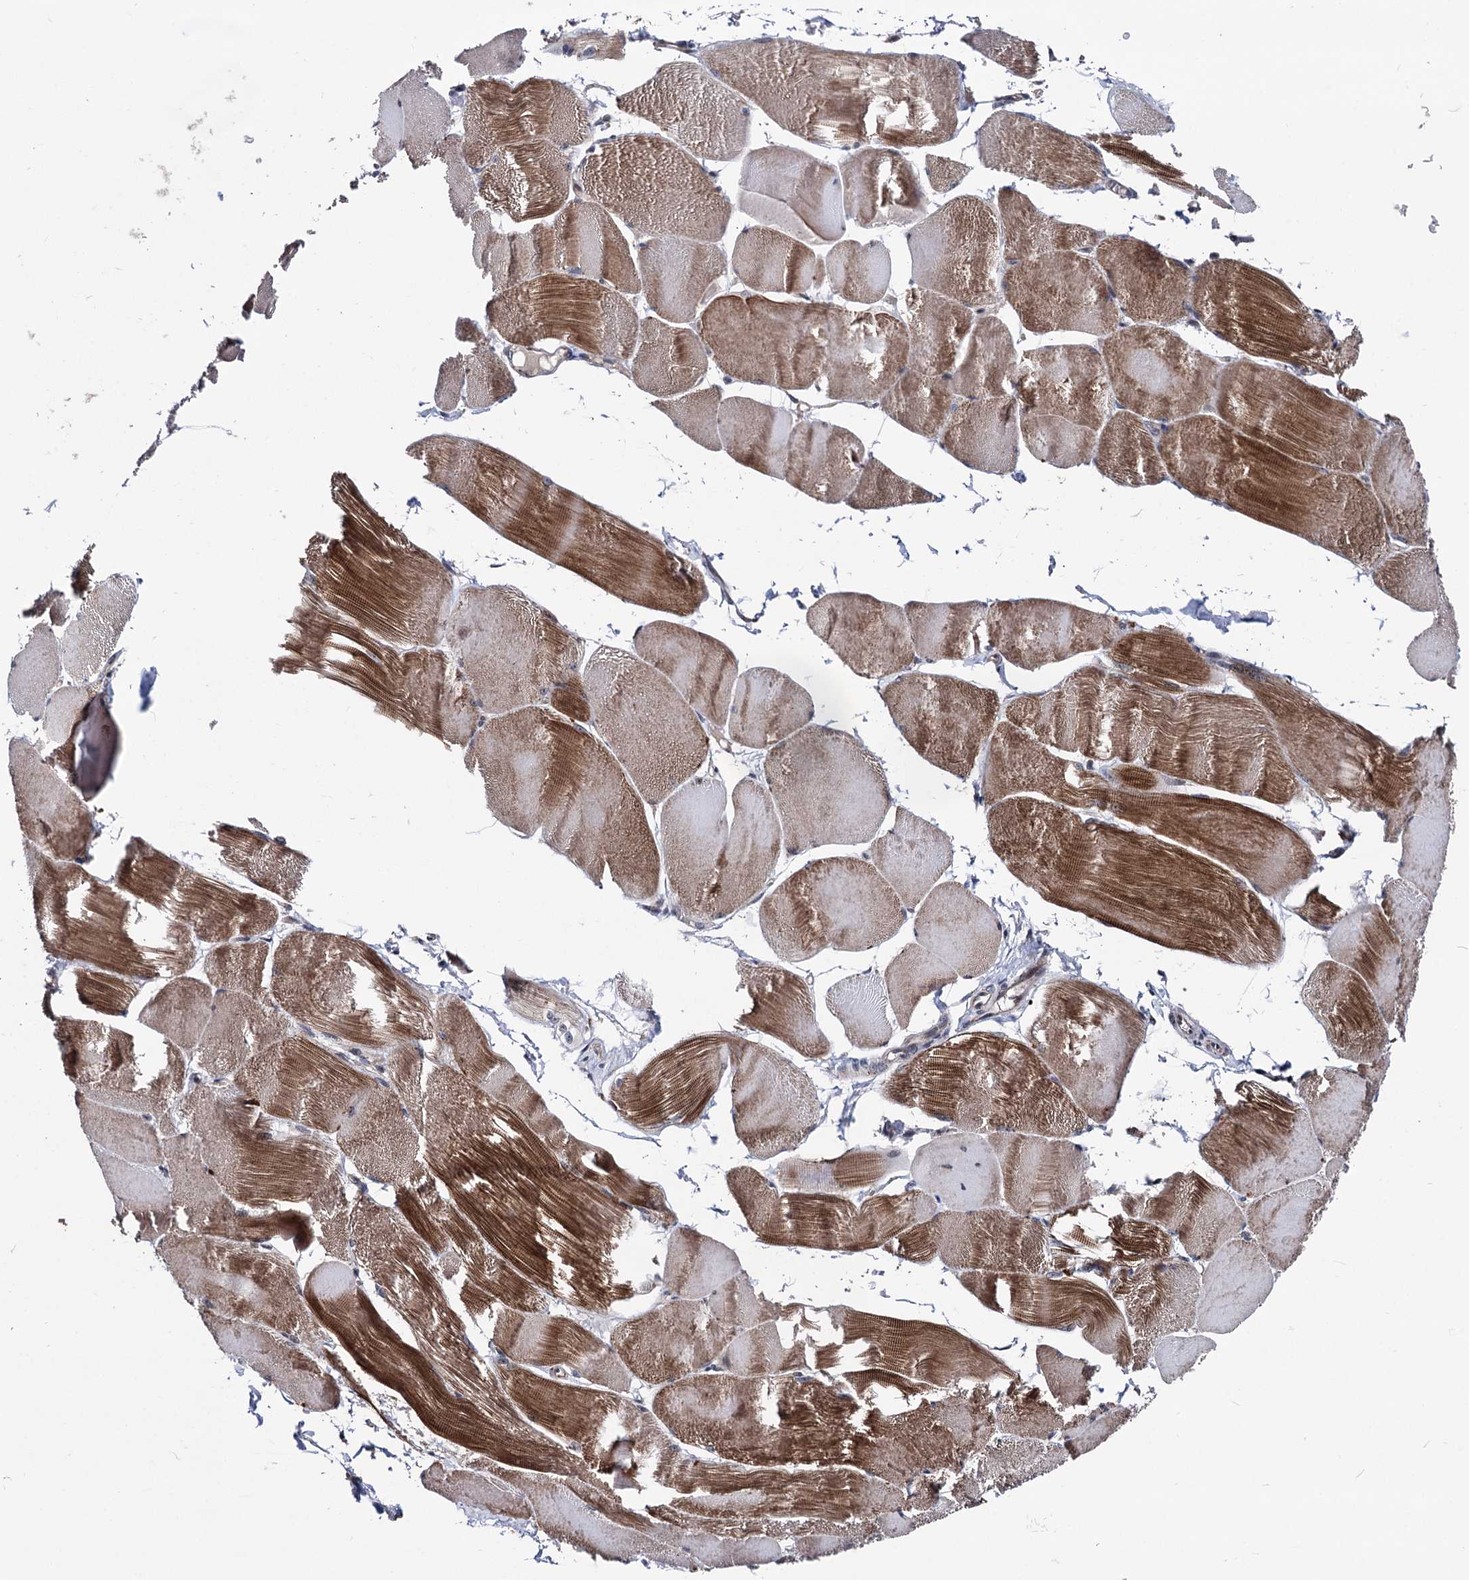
{"staining": {"intensity": "moderate", "quantity": "25%-75%", "location": "cytoplasmic/membranous"}, "tissue": "skeletal muscle", "cell_type": "Myocytes", "image_type": "normal", "snomed": [{"axis": "morphology", "description": "Normal tissue, NOS"}, {"axis": "morphology", "description": "Basal cell carcinoma"}, {"axis": "topography", "description": "Skeletal muscle"}], "caption": "This image demonstrates immunohistochemistry (IHC) staining of benign human skeletal muscle, with medium moderate cytoplasmic/membranous expression in approximately 25%-75% of myocytes.", "gene": "SMAGP", "patient": {"sex": "female", "age": 64}}